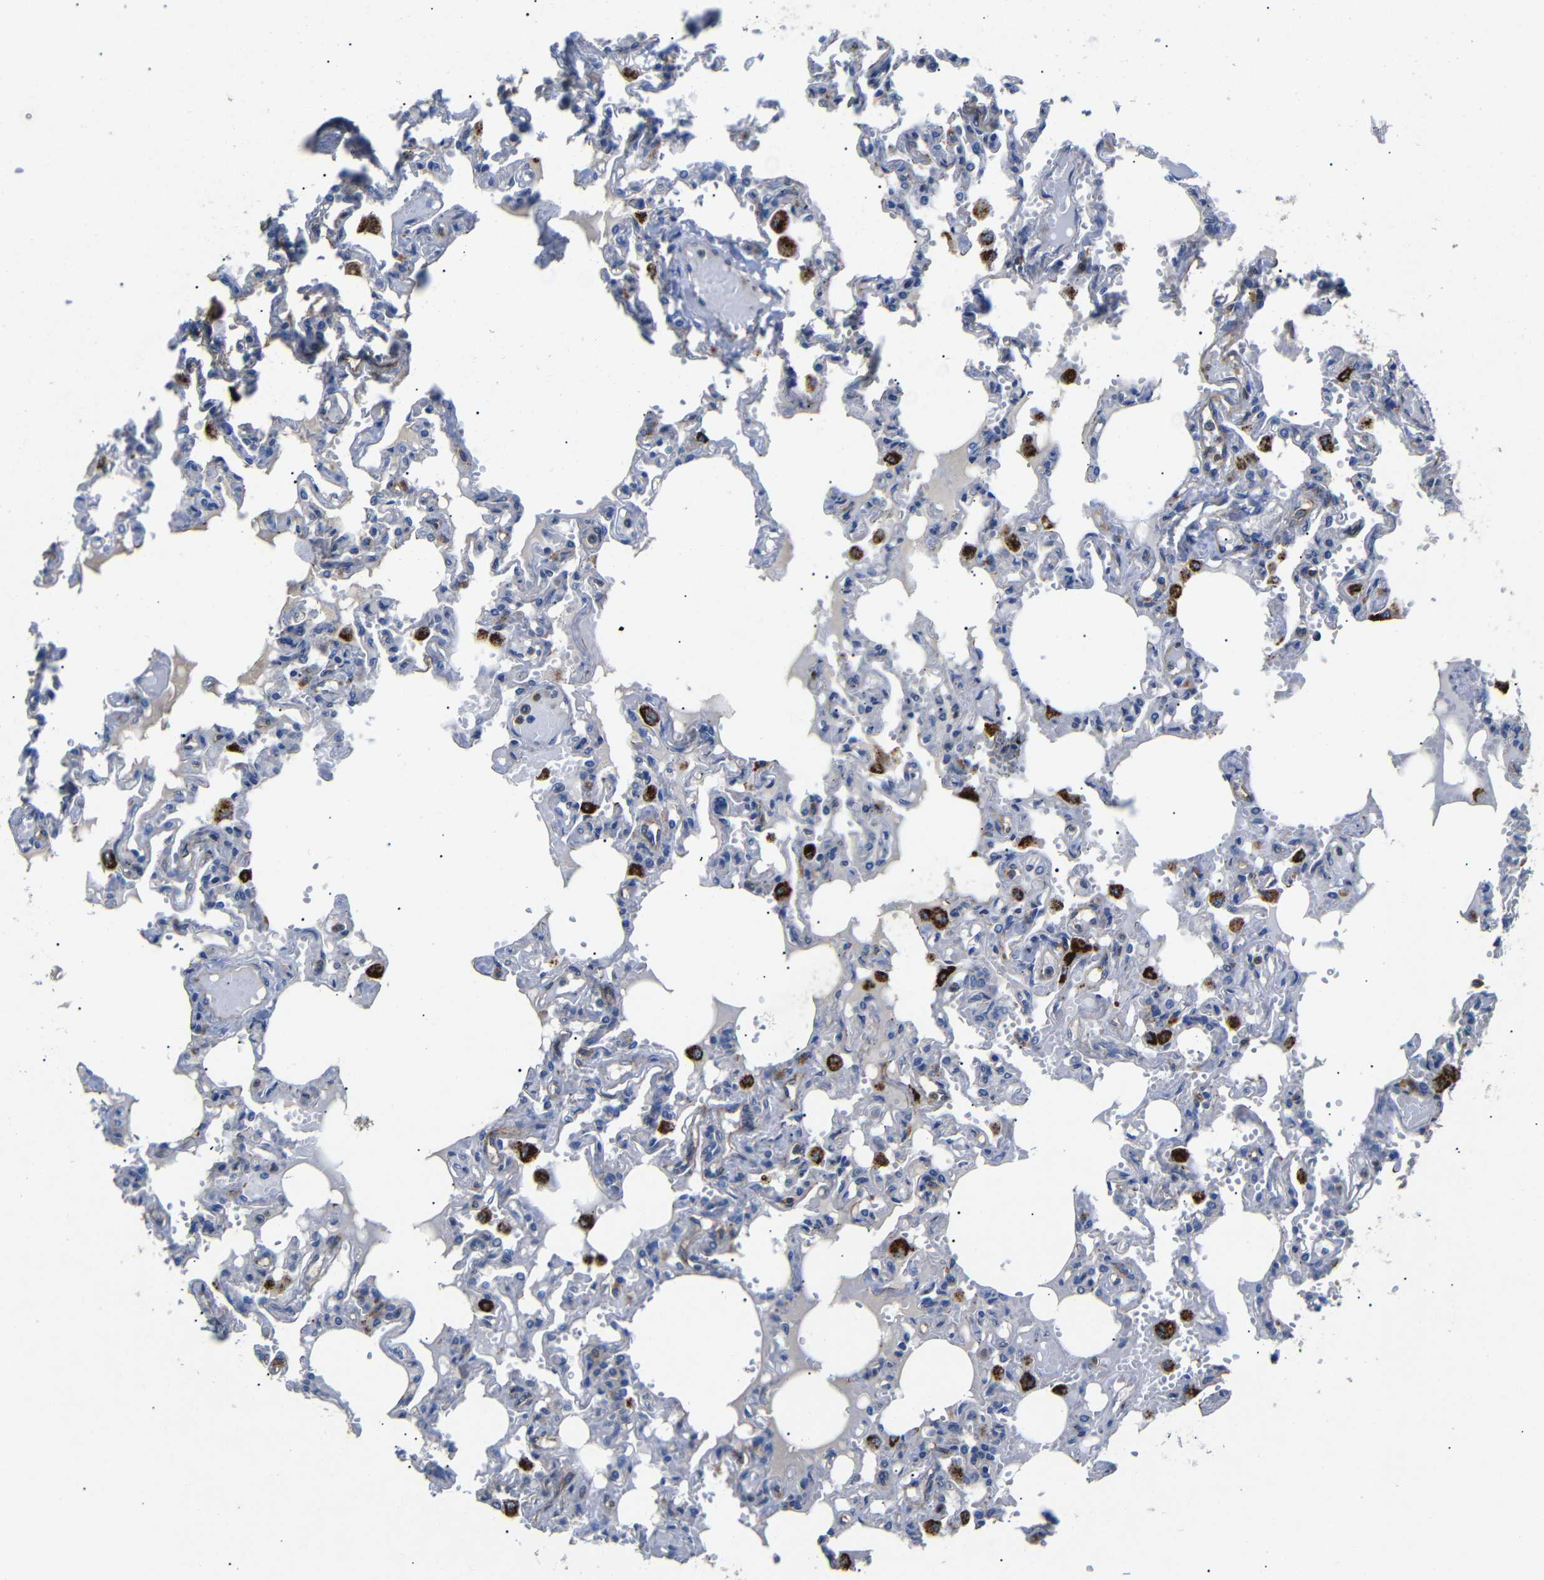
{"staining": {"intensity": "weak", "quantity": "<25%", "location": "cytoplasmic/membranous"}, "tissue": "lung", "cell_type": "Alveolar cells", "image_type": "normal", "snomed": [{"axis": "morphology", "description": "Normal tissue, NOS"}, {"axis": "topography", "description": "Lung"}], "caption": "Micrograph shows no significant protein expression in alveolar cells of unremarkable lung. (Brightfield microscopy of DAB (3,3'-diaminobenzidine) immunohistochemistry at high magnification).", "gene": "SDCBP", "patient": {"sex": "male", "age": 21}}